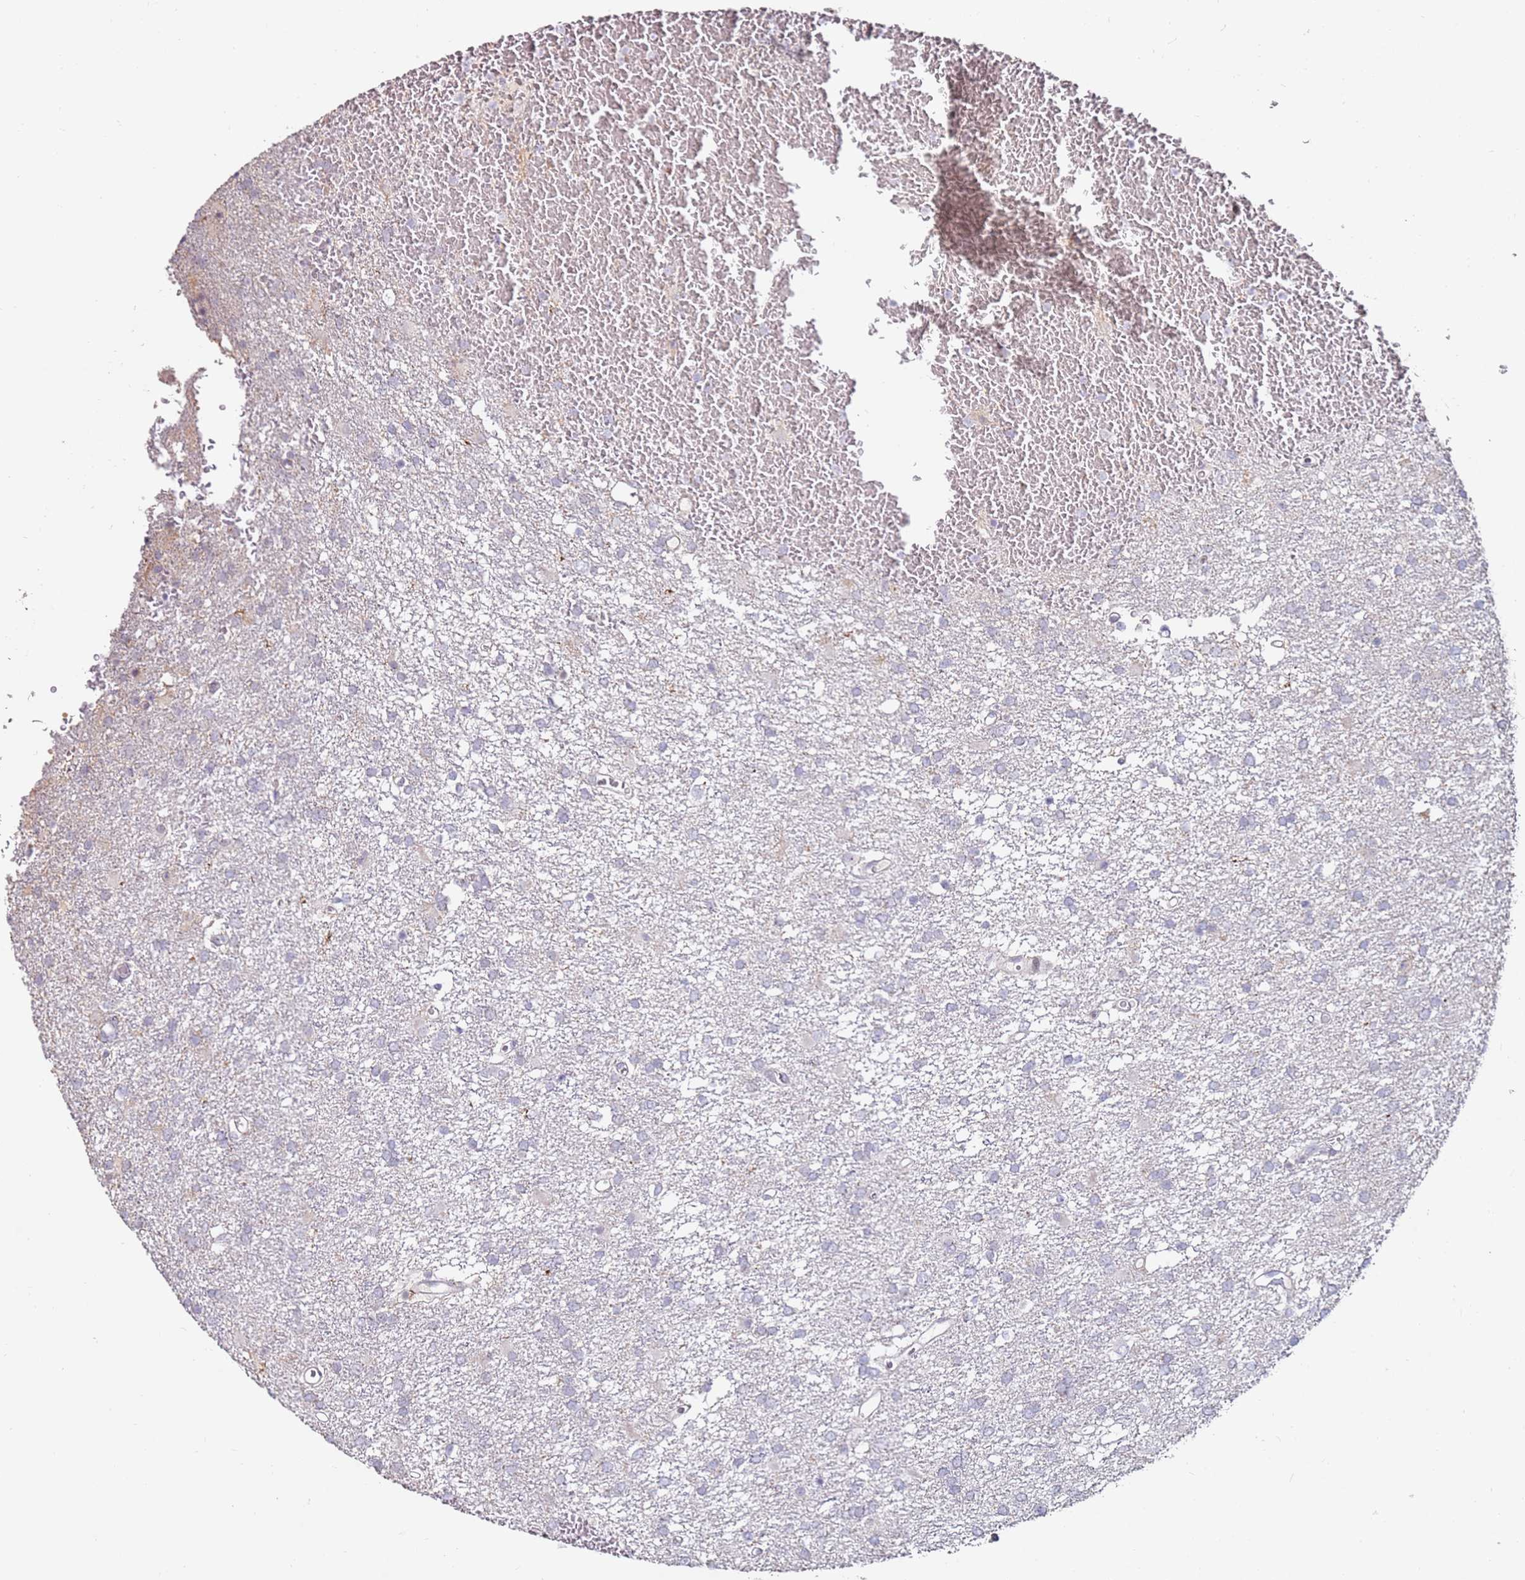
{"staining": {"intensity": "negative", "quantity": "none", "location": "none"}, "tissue": "glioma", "cell_type": "Tumor cells", "image_type": "cancer", "snomed": [{"axis": "morphology", "description": "Glioma, malignant, High grade"}, {"axis": "topography", "description": "Brain"}], "caption": "An IHC photomicrograph of glioma is shown. There is no staining in tumor cells of glioma.", "gene": "RARS2", "patient": {"sex": "female", "age": 74}}